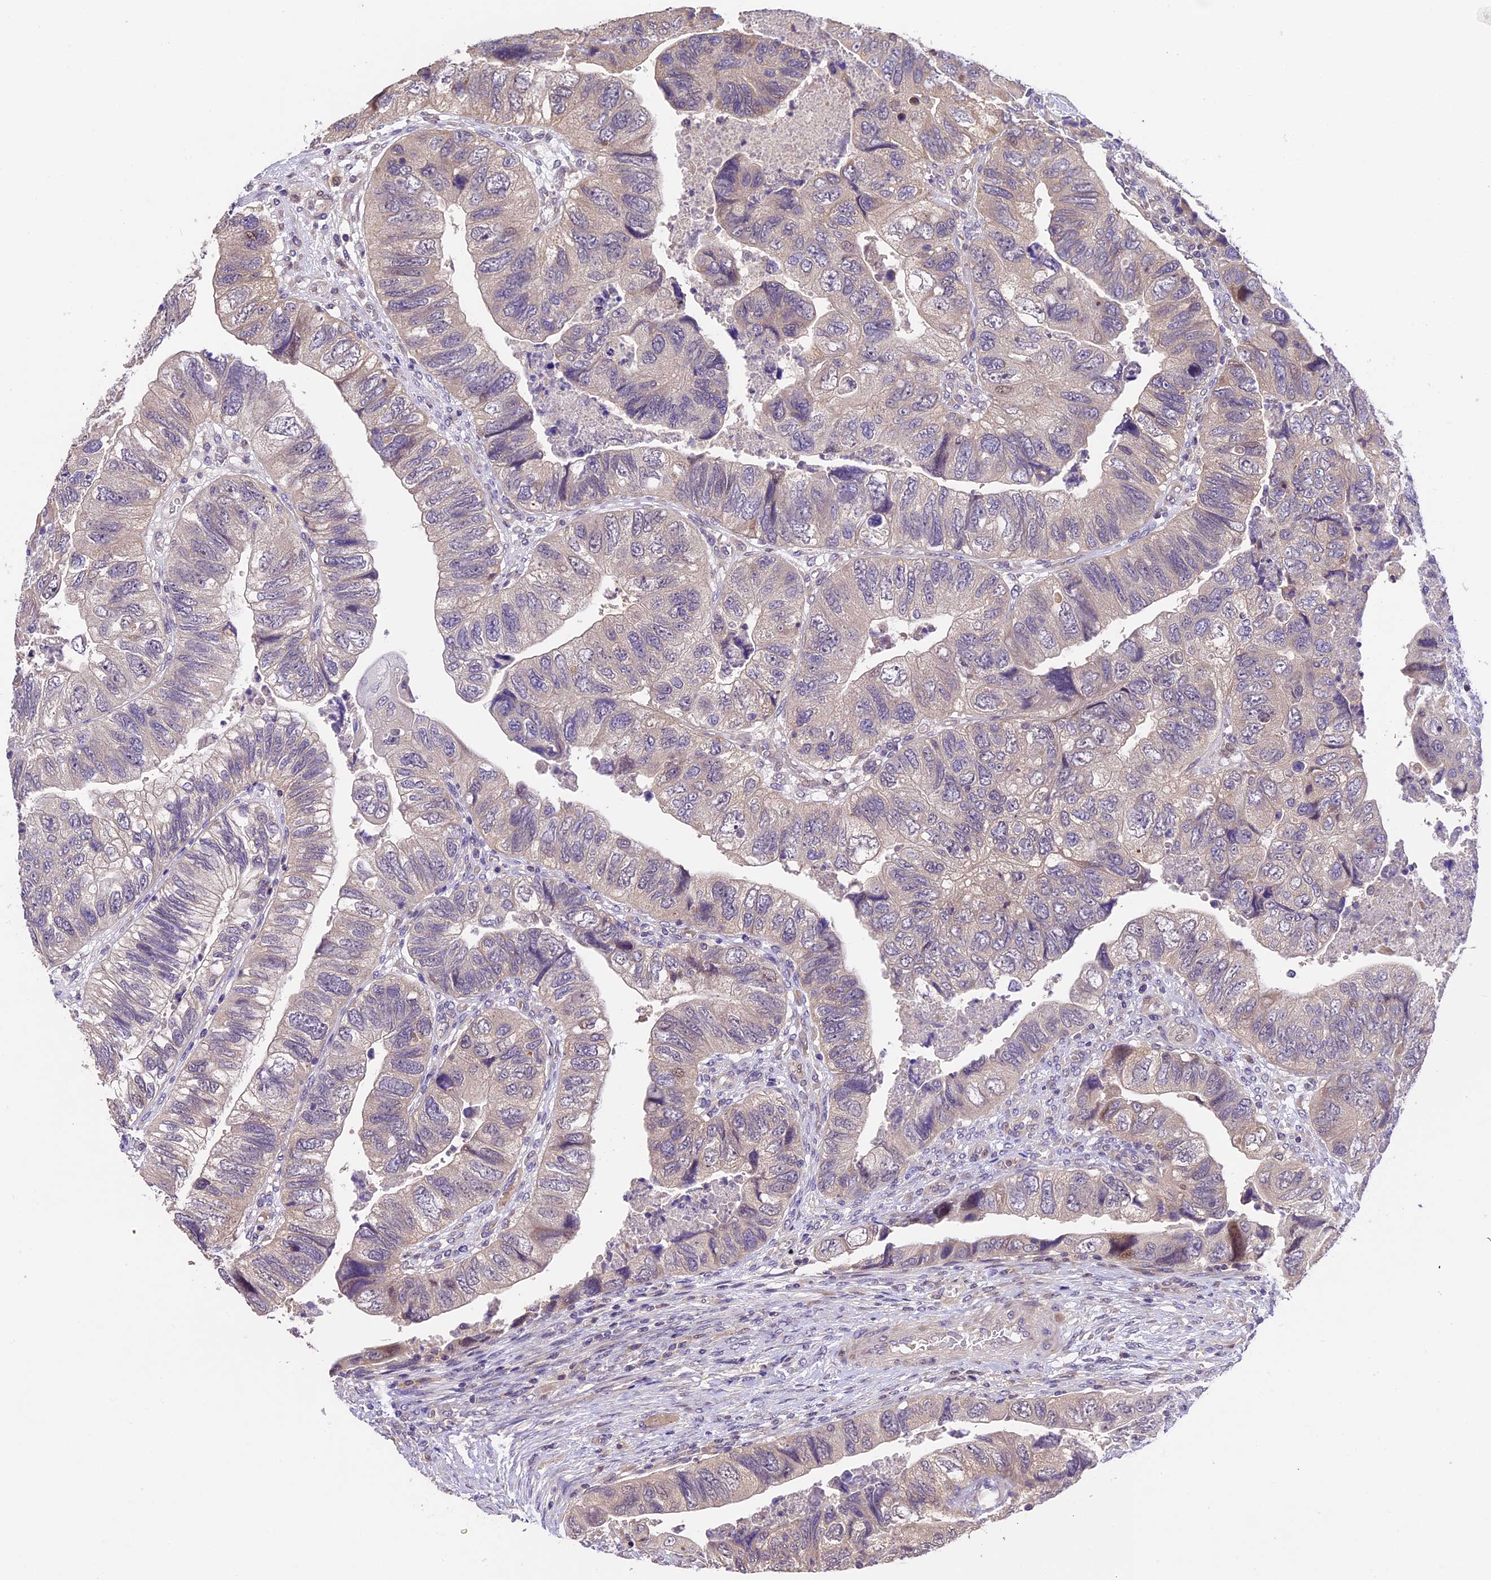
{"staining": {"intensity": "weak", "quantity": ">75%", "location": "cytoplasmic/membranous"}, "tissue": "colorectal cancer", "cell_type": "Tumor cells", "image_type": "cancer", "snomed": [{"axis": "morphology", "description": "Adenocarcinoma, NOS"}, {"axis": "topography", "description": "Rectum"}], "caption": "There is low levels of weak cytoplasmic/membranous positivity in tumor cells of colorectal cancer, as demonstrated by immunohistochemical staining (brown color).", "gene": "DGKH", "patient": {"sex": "male", "age": 63}}